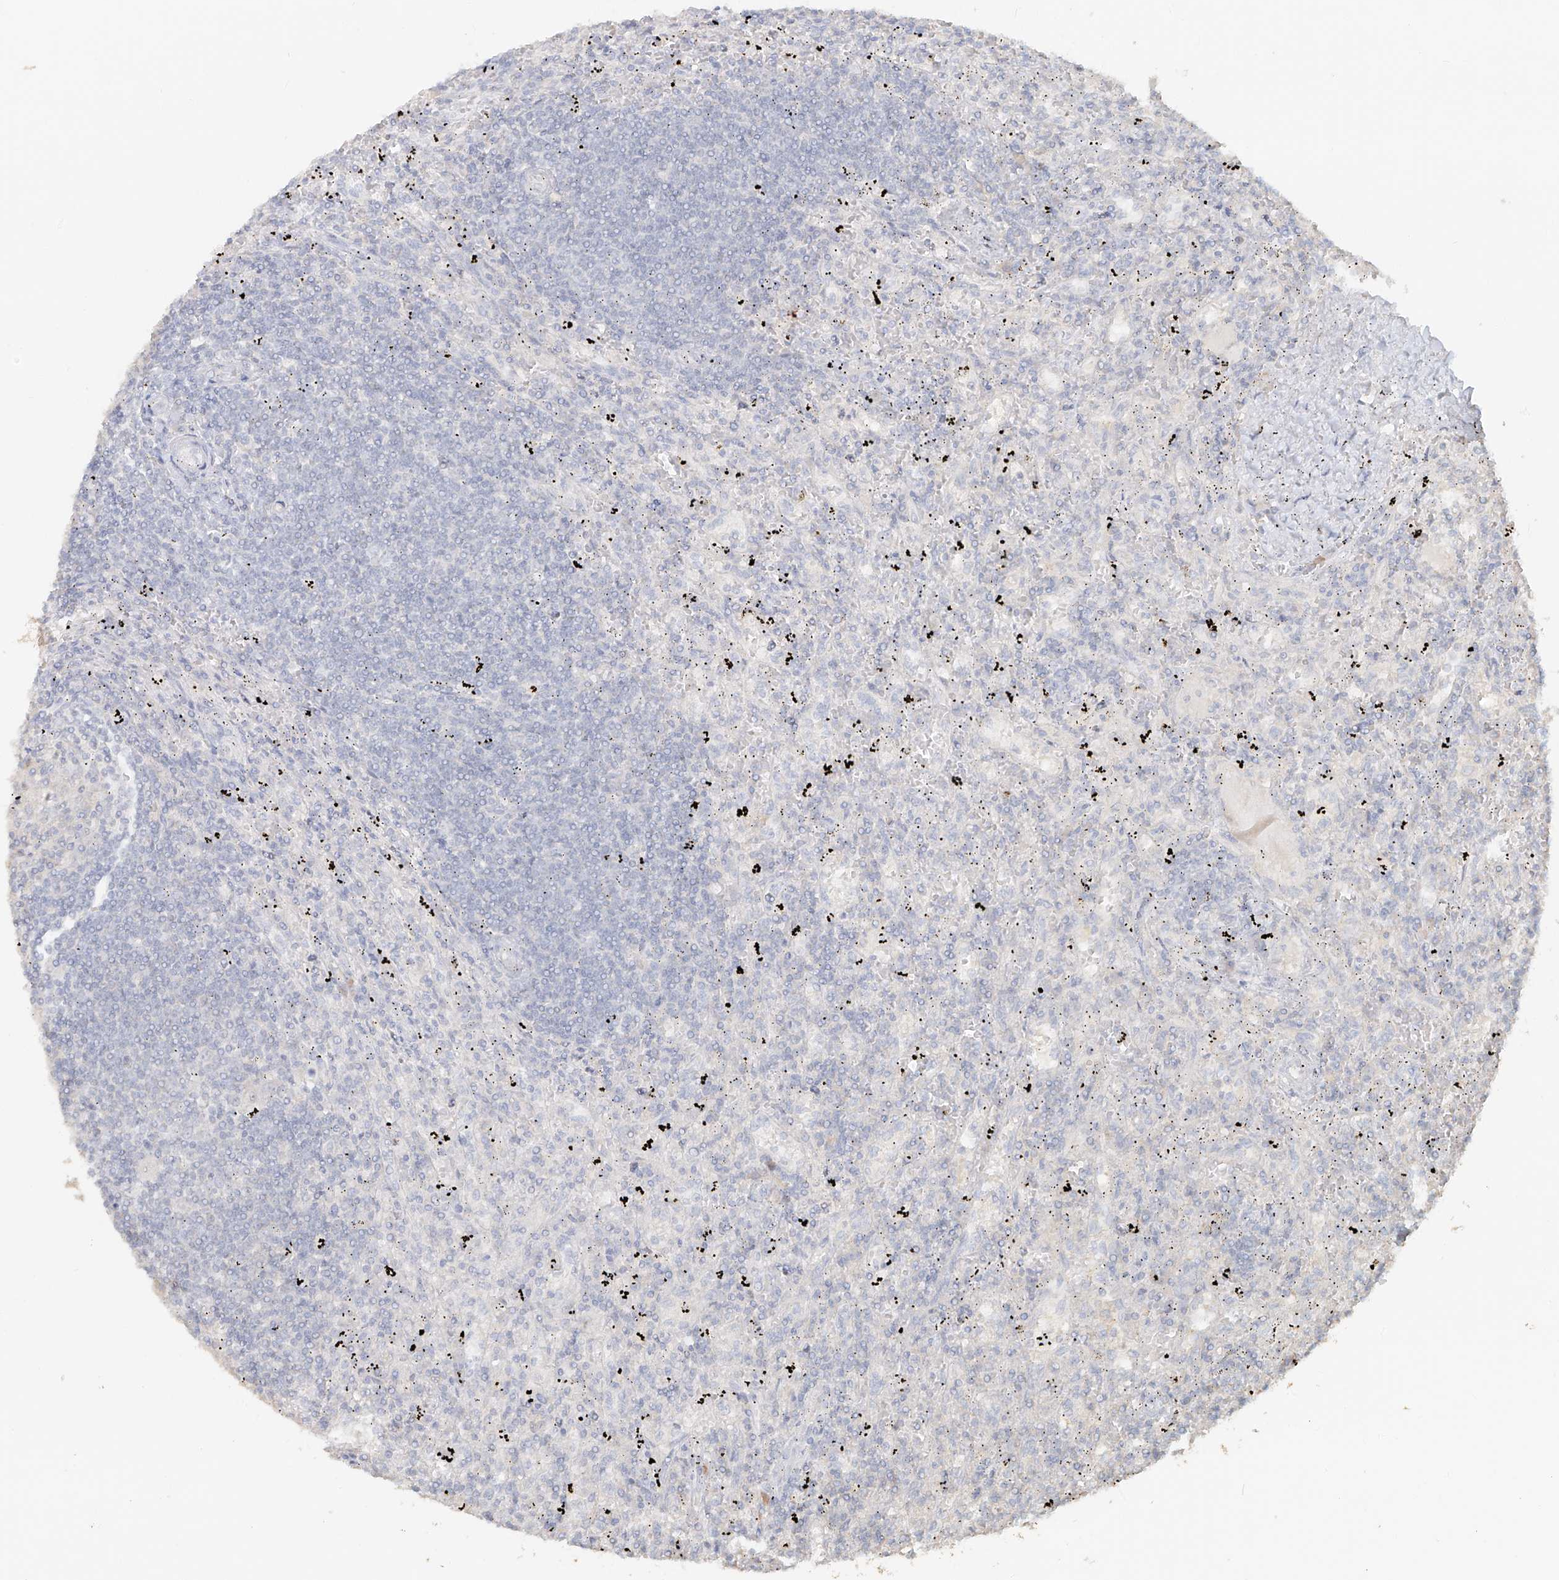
{"staining": {"intensity": "negative", "quantity": "none", "location": "none"}, "tissue": "lymphoma", "cell_type": "Tumor cells", "image_type": "cancer", "snomed": [{"axis": "morphology", "description": "Malignant lymphoma, non-Hodgkin's type, Low grade"}, {"axis": "topography", "description": "Spleen"}], "caption": "A high-resolution micrograph shows immunohistochemistry (IHC) staining of lymphoma, which shows no significant expression in tumor cells. Nuclei are stained in blue.", "gene": "NPHS1", "patient": {"sex": "male", "age": 76}}